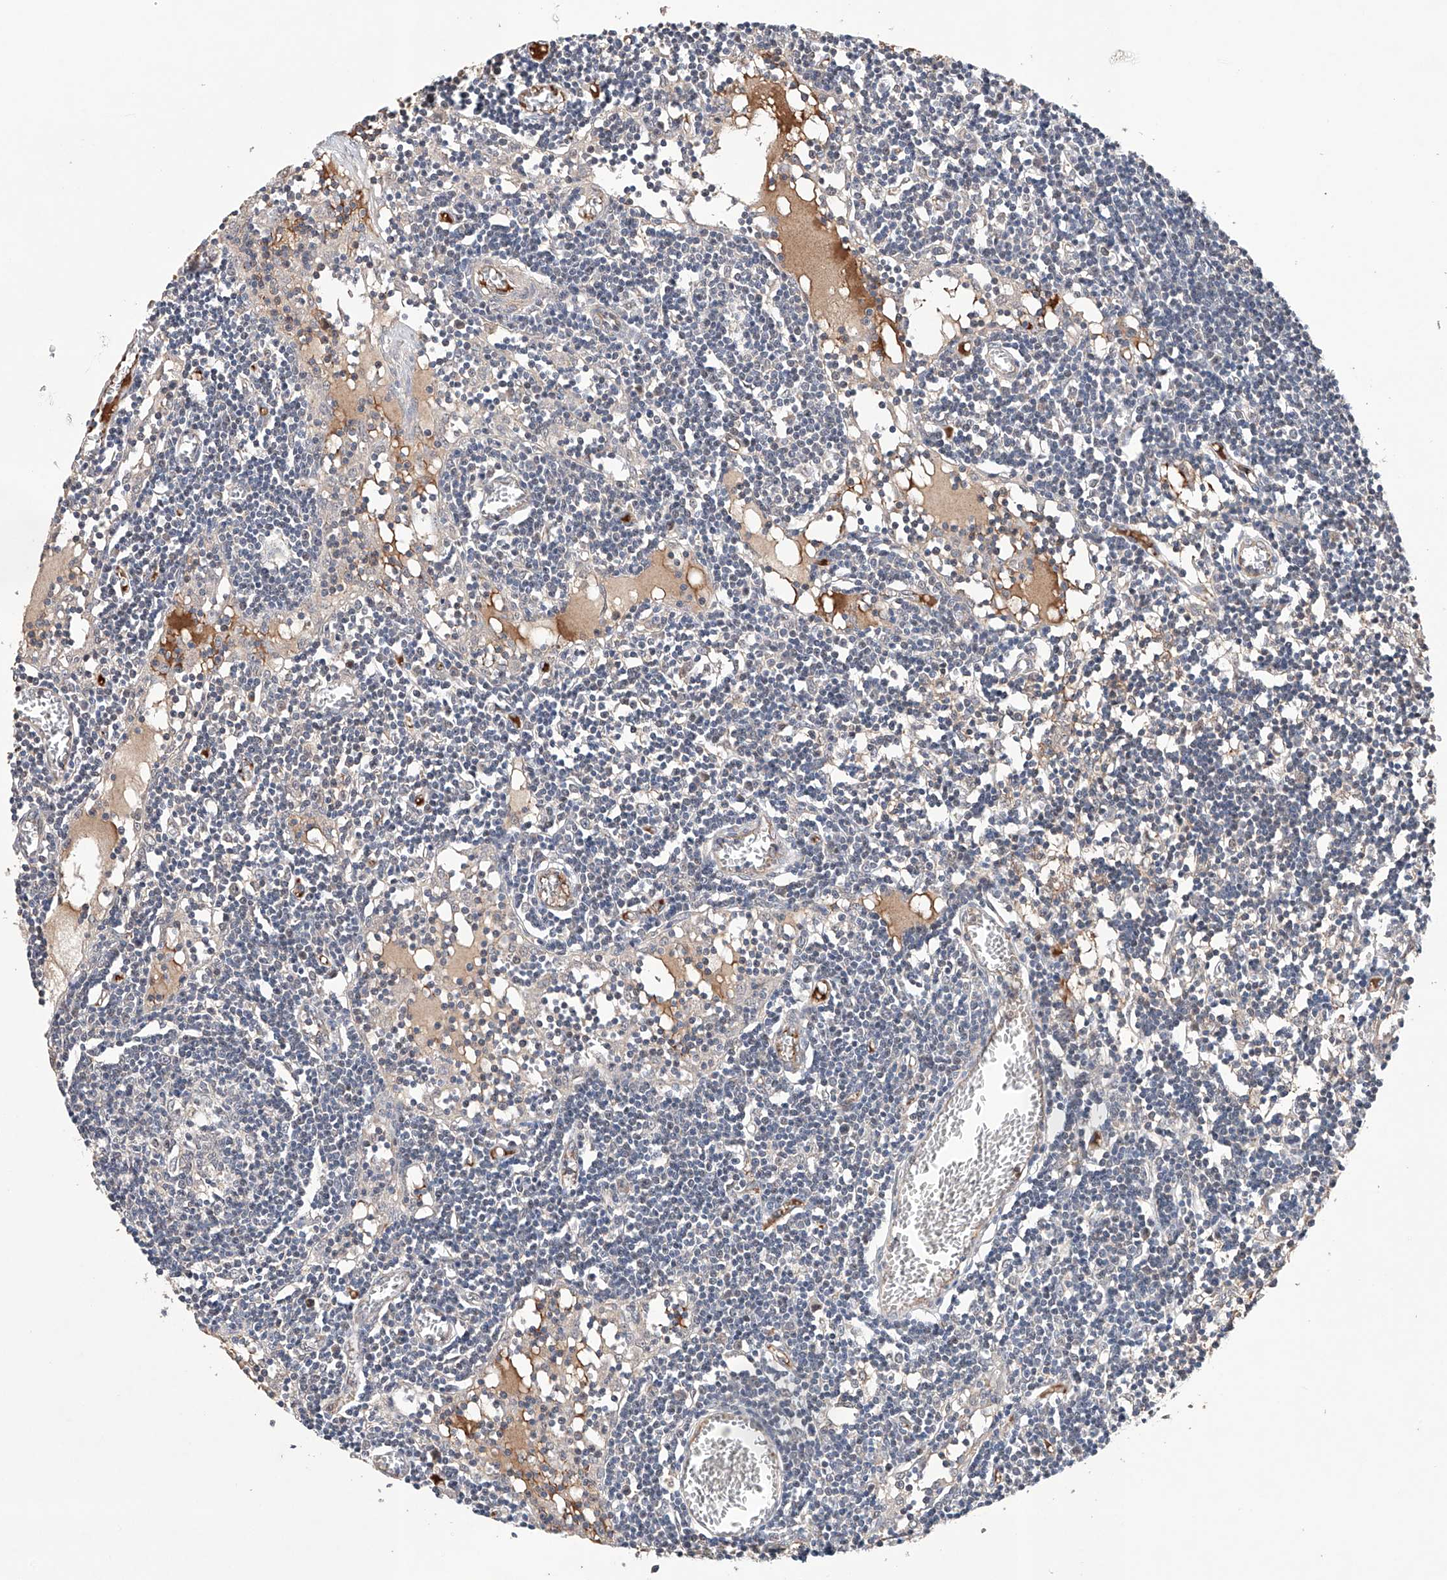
{"staining": {"intensity": "negative", "quantity": "none", "location": "none"}, "tissue": "lymph node", "cell_type": "Germinal center cells", "image_type": "normal", "snomed": [{"axis": "morphology", "description": "Normal tissue, NOS"}, {"axis": "topography", "description": "Lymph node"}], "caption": "IHC histopathology image of unremarkable lymph node: human lymph node stained with DAB displays no significant protein positivity in germinal center cells.", "gene": "AFG1L", "patient": {"sex": "female", "age": 11}}